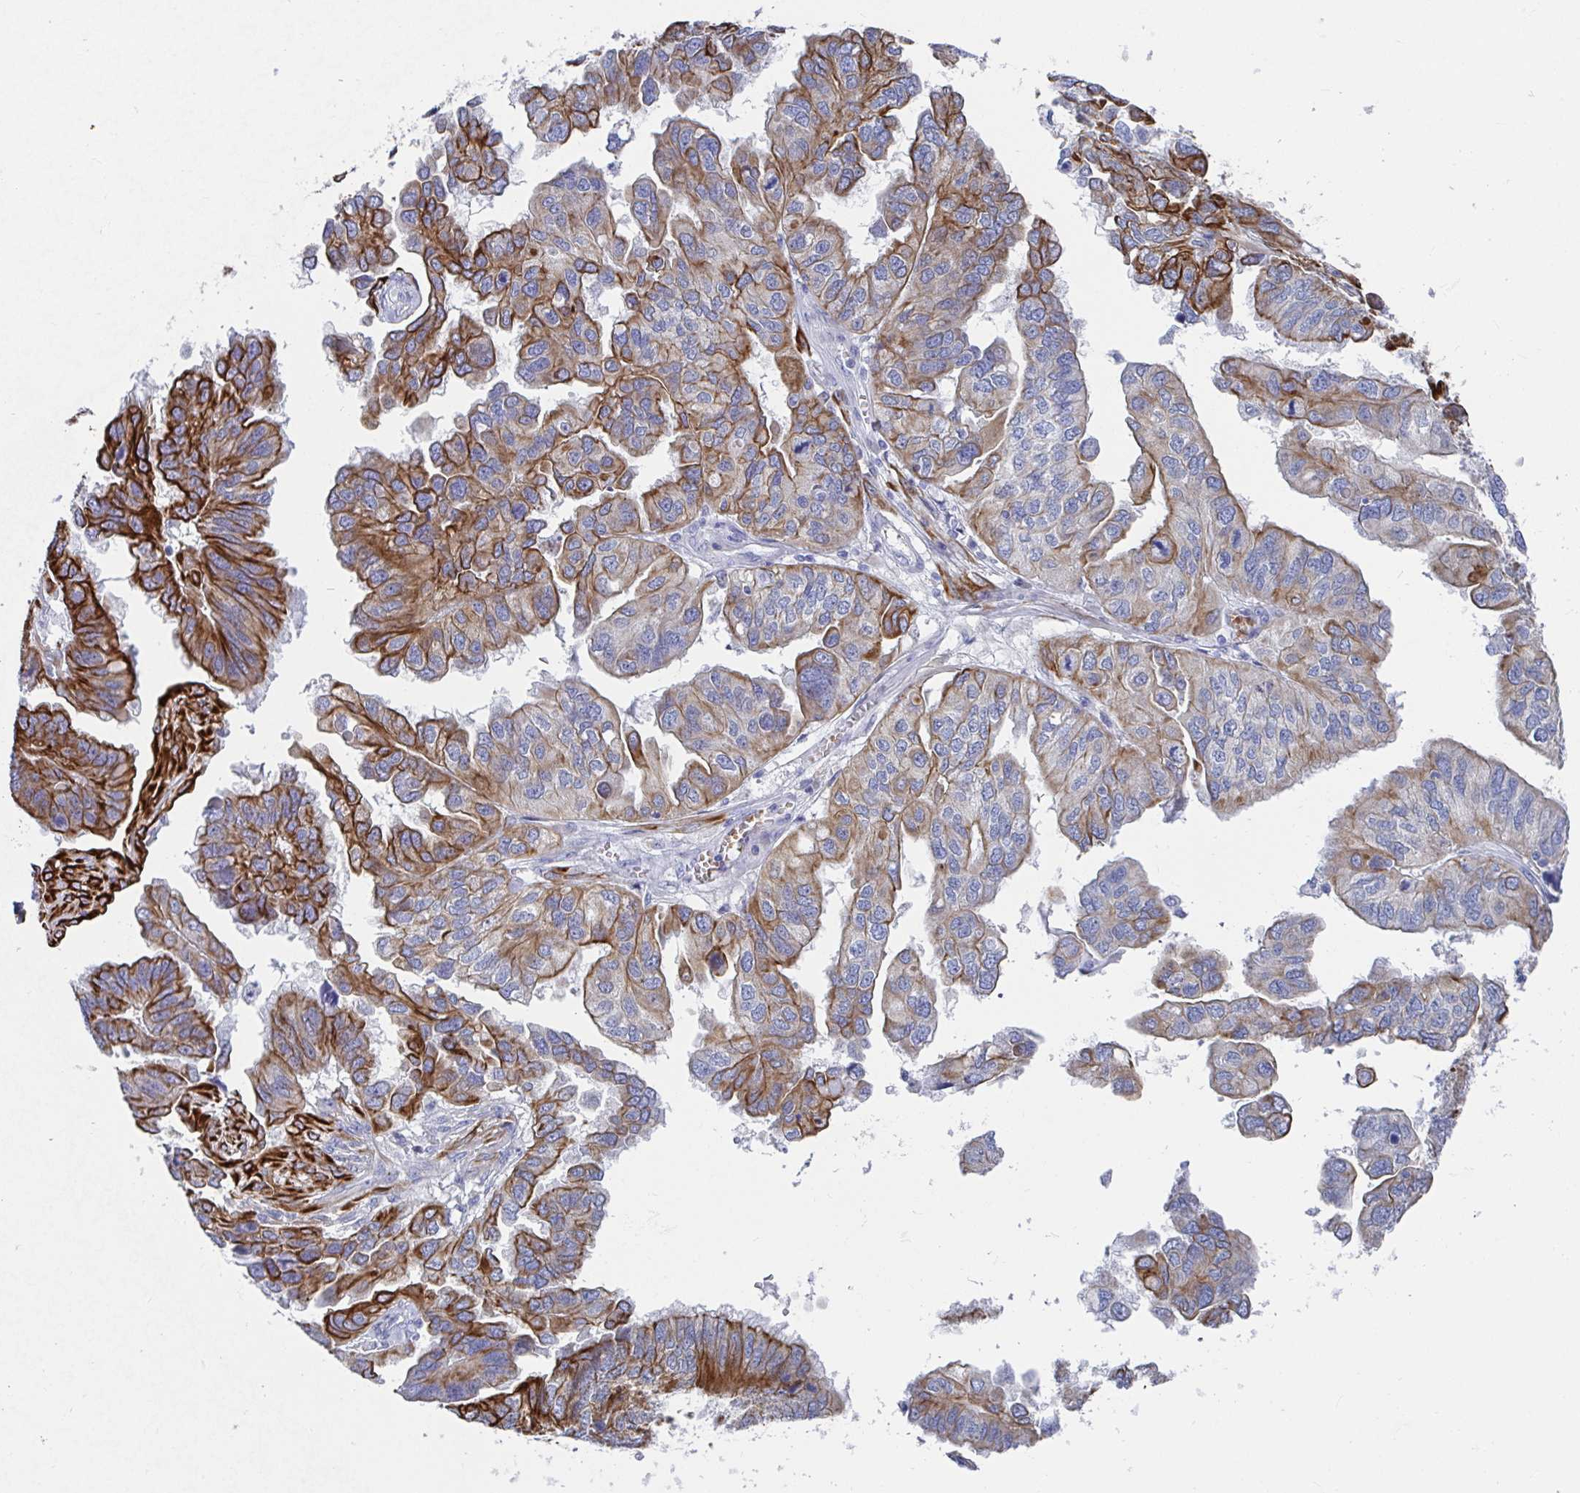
{"staining": {"intensity": "strong", "quantity": "25%-75%", "location": "cytoplasmic/membranous"}, "tissue": "ovarian cancer", "cell_type": "Tumor cells", "image_type": "cancer", "snomed": [{"axis": "morphology", "description": "Cystadenocarcinoma, serous, NOS"}, {"axis": "topography", "description": "Ovary"}], "caption": "Immunohistochemical staining of serous cystadenocarcinoma (ovarian) demonstrates high levels of strong cytoplasmic/membranous positivity in about 25%-75% of tumor cells.", "gene": "CLDN8", "patient": {"sex": "female", "age": 79}}